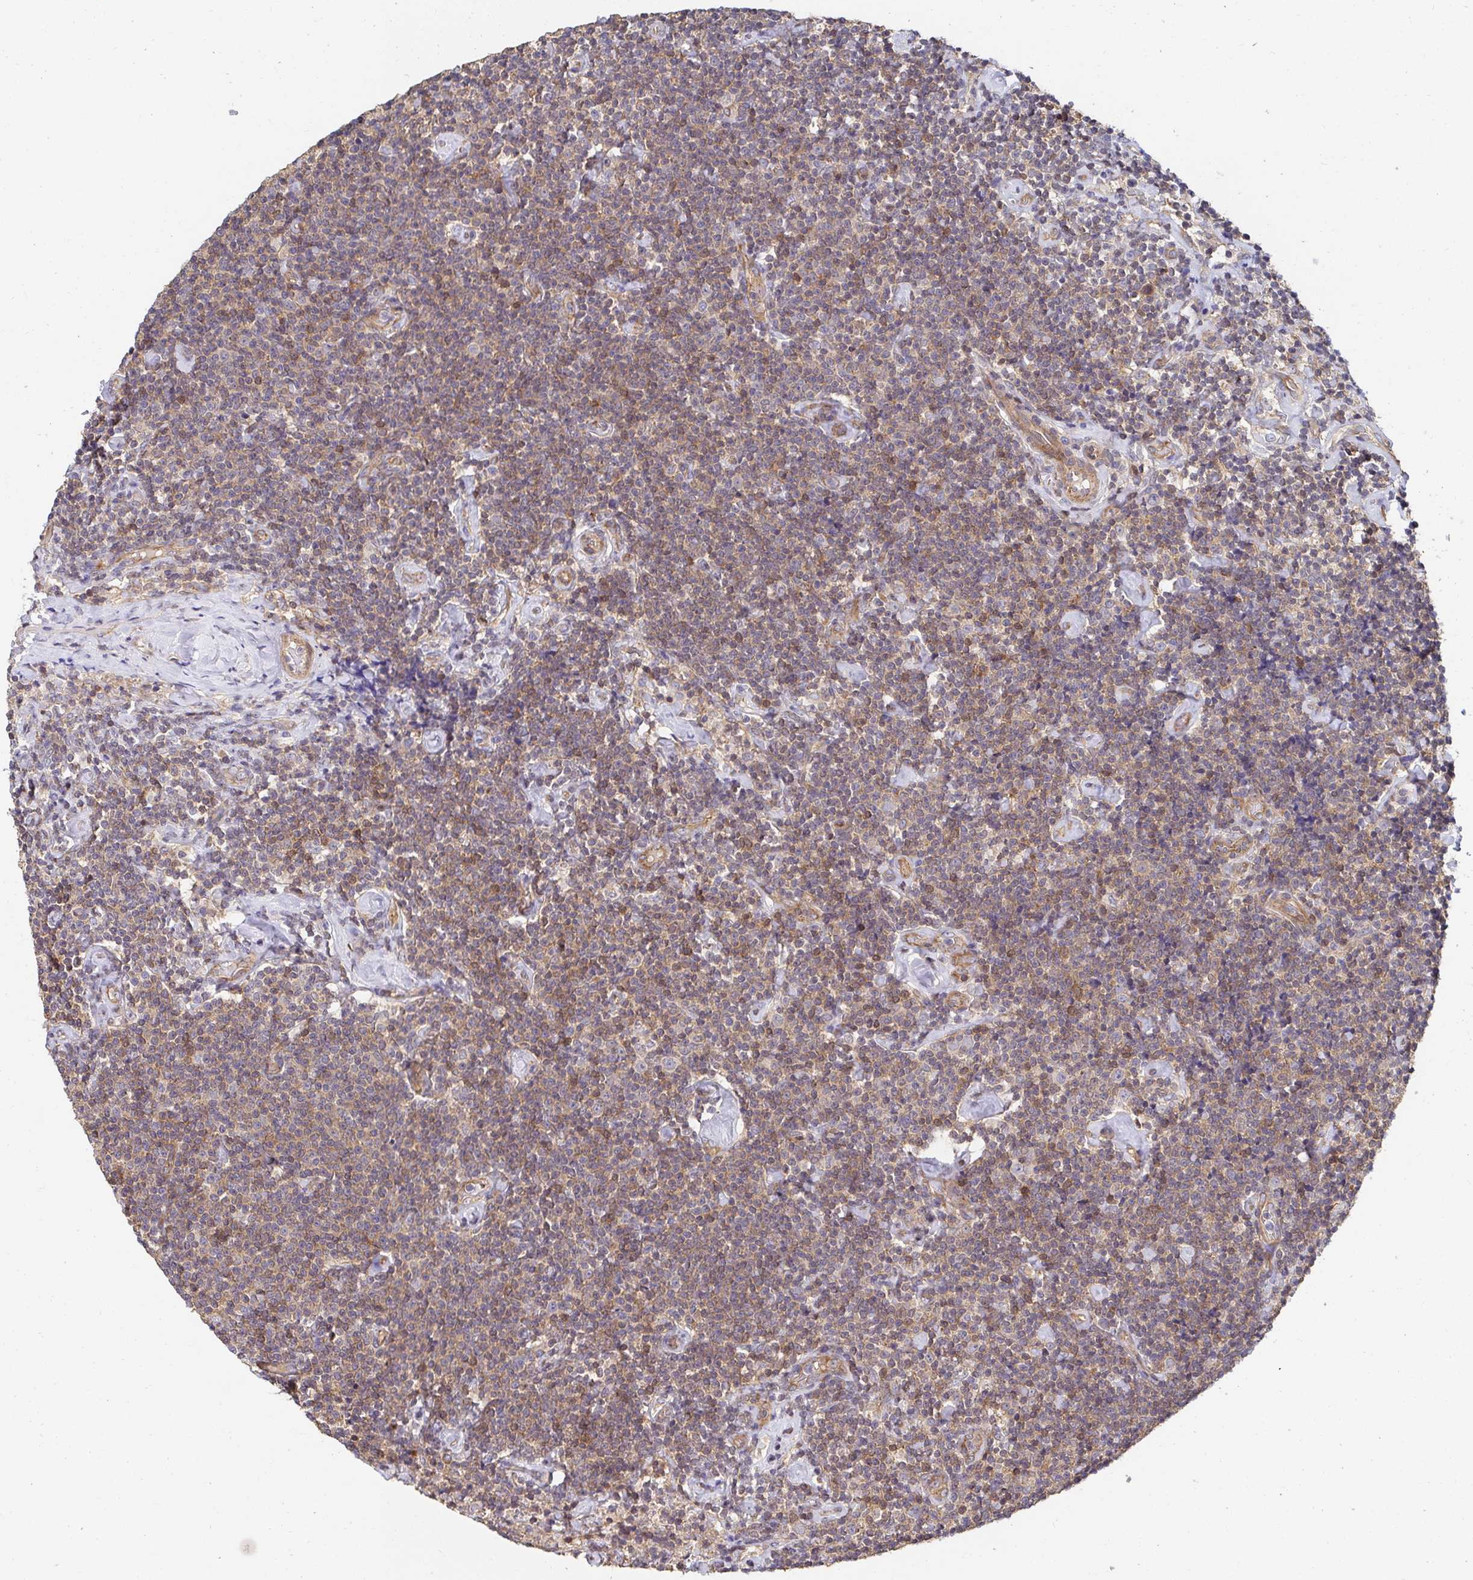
{"staining": {"intensity": "weak", "quantity": ">75%", "location": "cytoplasmic/membranous,nuclear"}, "tissue": "lymphoma", "cell_type": "Tumor cells", "image_type": "cancer", "snomed": [{"axis": "morphology", "description": "Malignant lymphoma, non-Hodgkin's type, Low grade"}, {"axis": "topography", "description": "Lymph node"}], "caption": "Weak cytoplasmic/membranous and nuclear expression for a protein is appreciated in approximately >75% of tumor cells of low-grade malignant lymphoma, non-Hodgkin's type using immunohistochemistry.", "gene": "APBB1", "patient": {"sex": "male", "age": 81}}